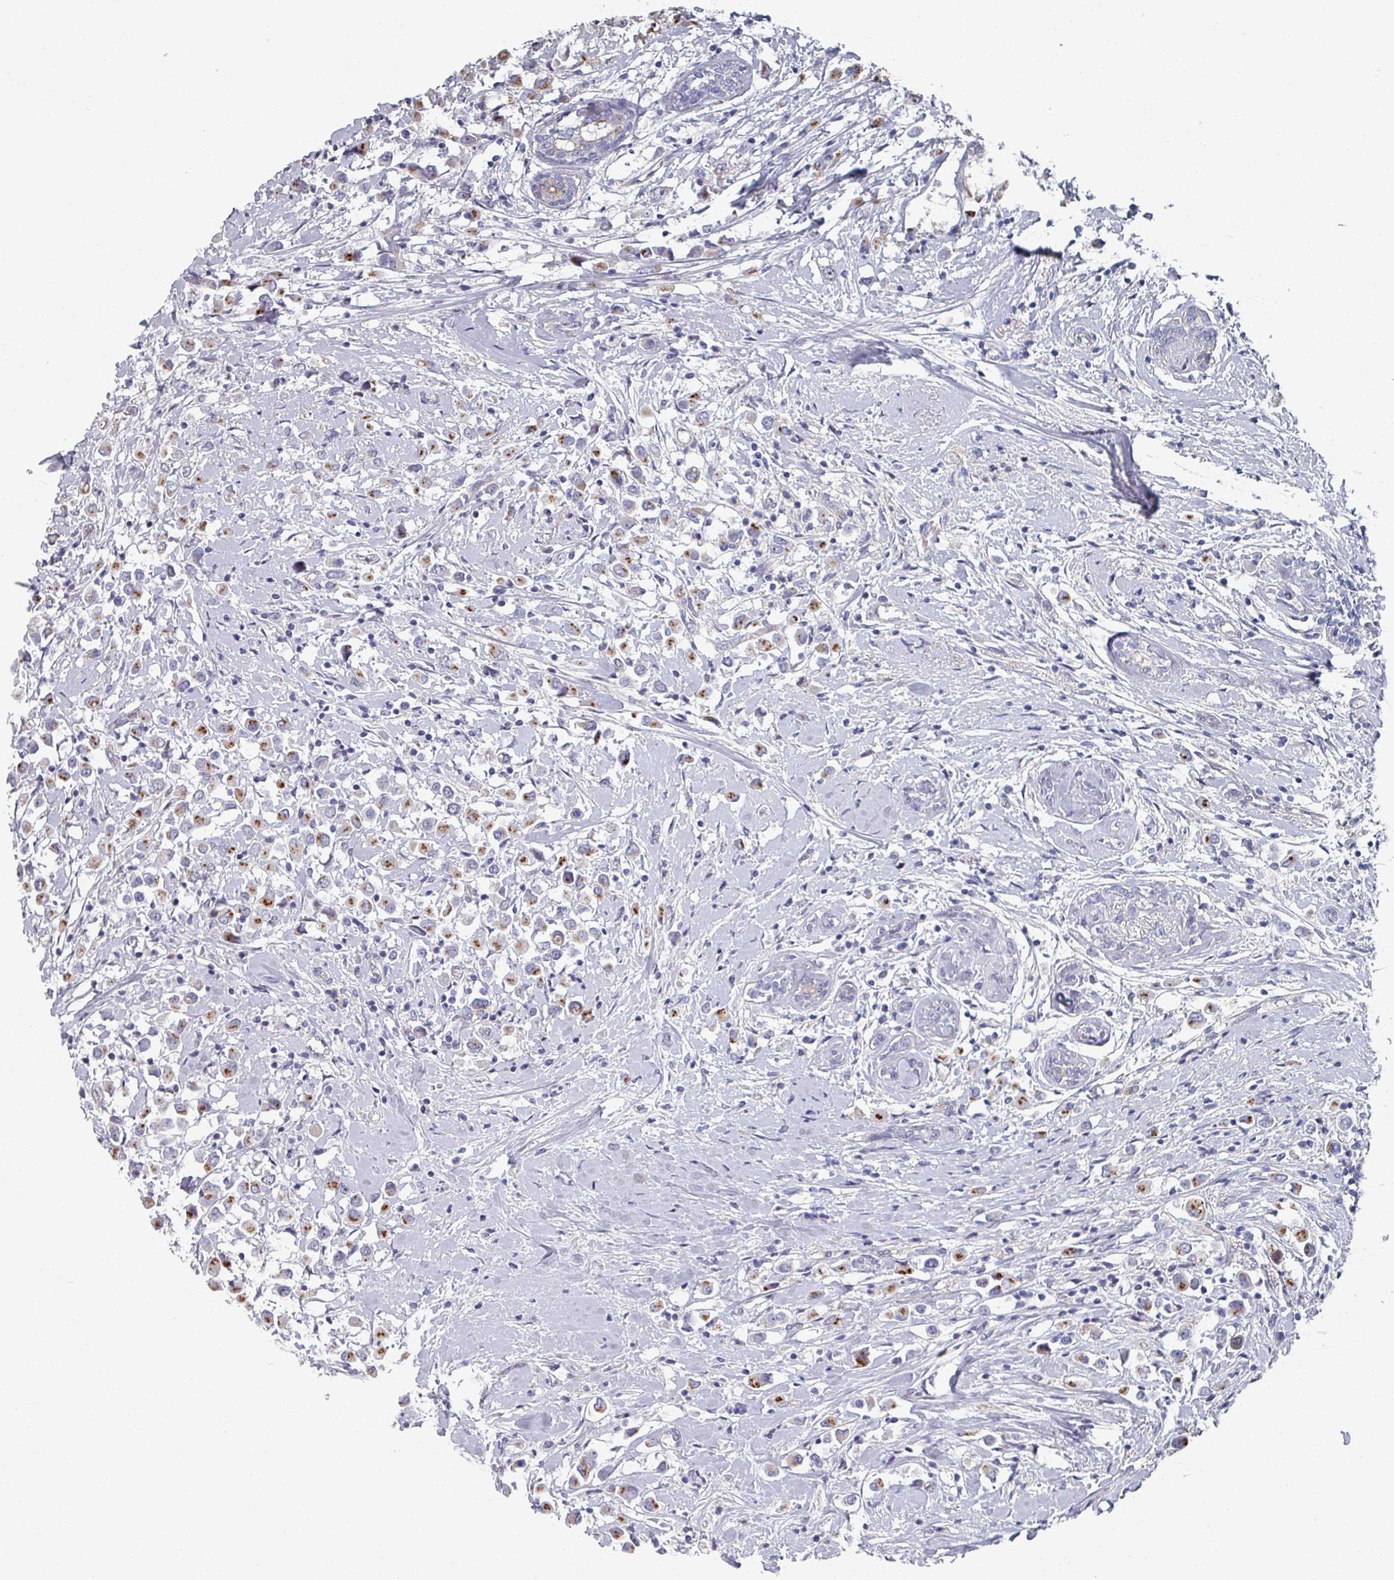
{"staining": {"intensity": "moderate", "quantity": ">75%", "location": "cytoplasmic/membranous"}, "tissue": "breast cancer", "cell_type": "Tumor cells", "image_type": "cancer", "snomed": [{"axis": "morphology", "description": "Duct carcinoma"}, {"axis": "topography", "description": "Breast"}], "caption": "Approximately >75% of tumor cells in breast invasive ductal carcinoma exhibit moderate cytoplasmic/membranous protein positivity as visualized by brown immunohistochemical staining.", "gene": "EFL1", "patient": {"sex": "female", "age": 87}}